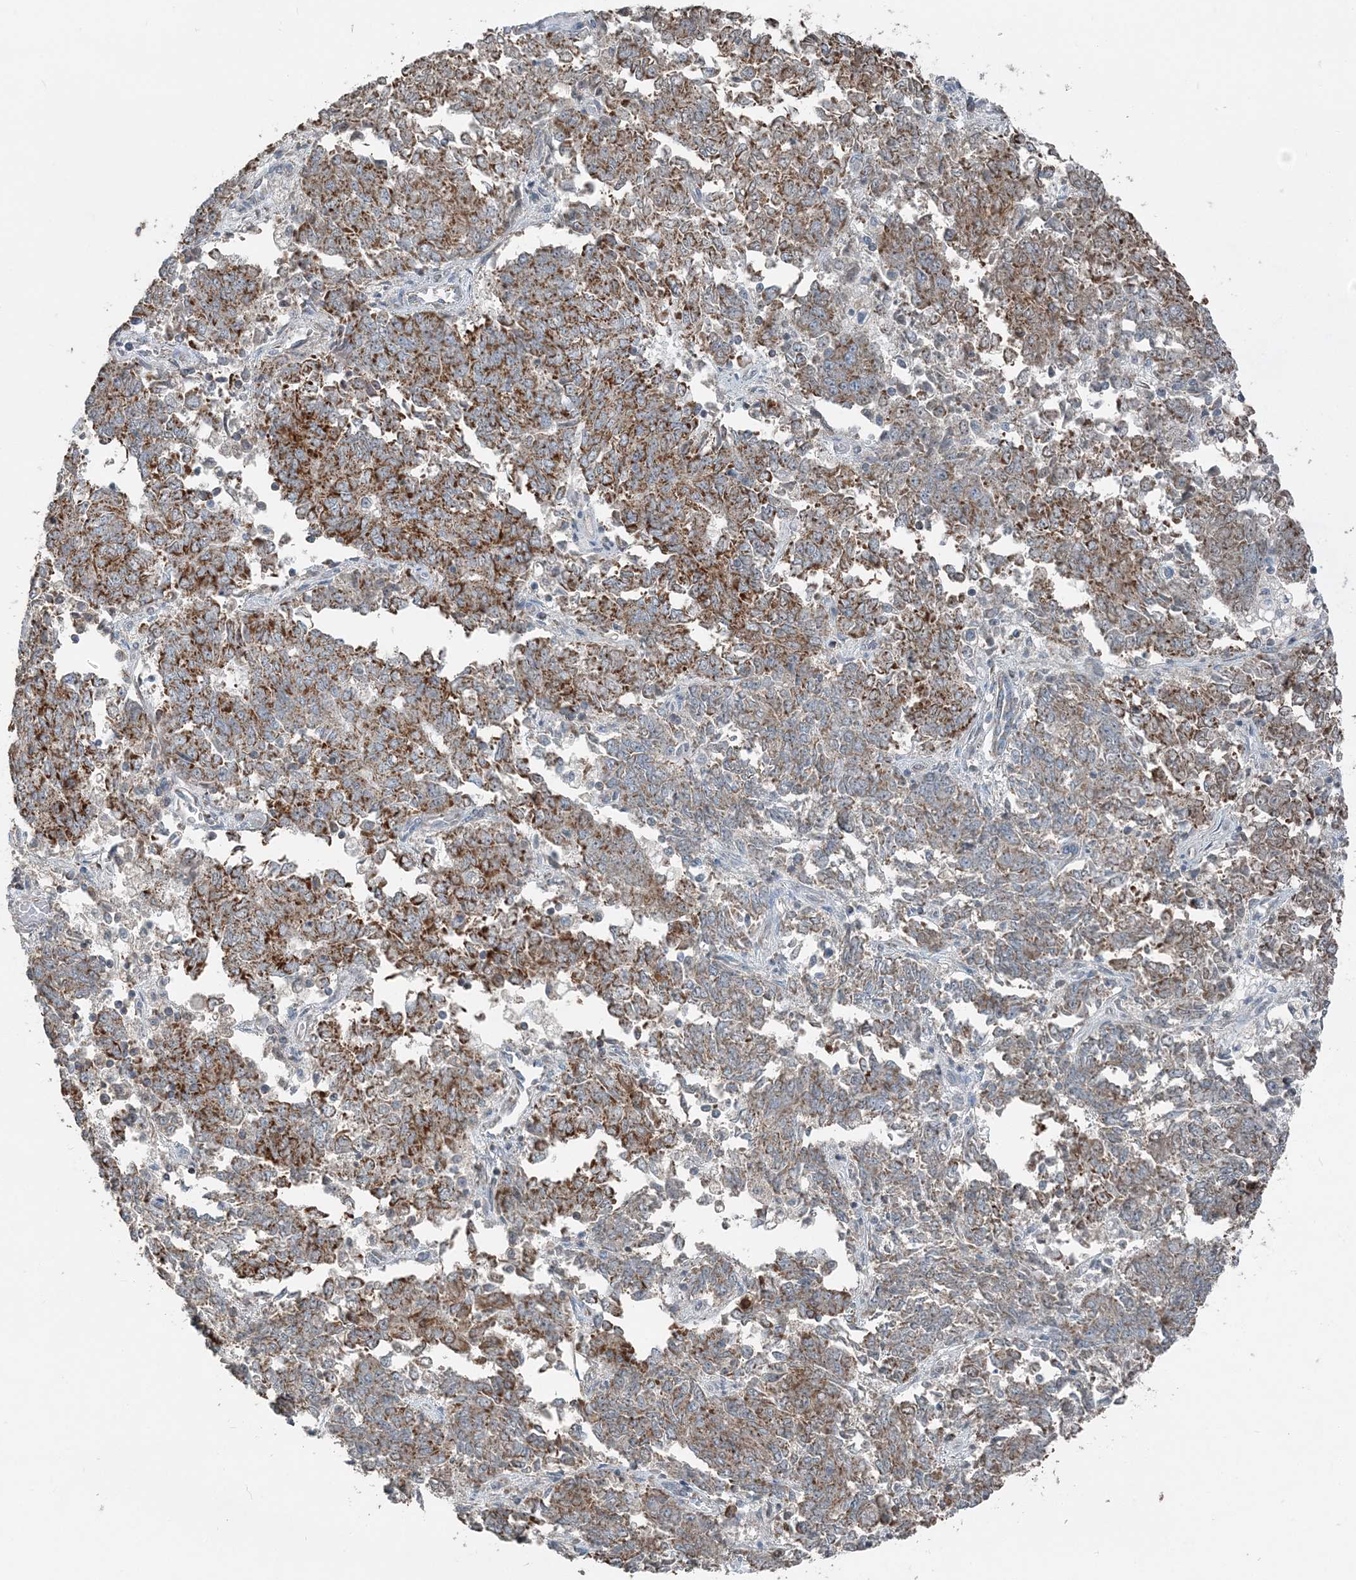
{"staining": {"intensity": "moderate", "quantity": ">75%", "location": "cytoplasmic/membranous"}, "tissue": "endometrial cancer", "cell_type": "Tumor cells", "image_type": "cancer", "snomed": [{"axis": "morphology", "description": "Adenocarcinoma, NOS"}, {"axis": "topography", "description": "Endometrium"}], "caption": "Endometrial cancer stained with a protein marker exhibits moderate staining in tumor cells.", "gene": "SUCLG1", "patient": {"sex": "female", "age": 80}}